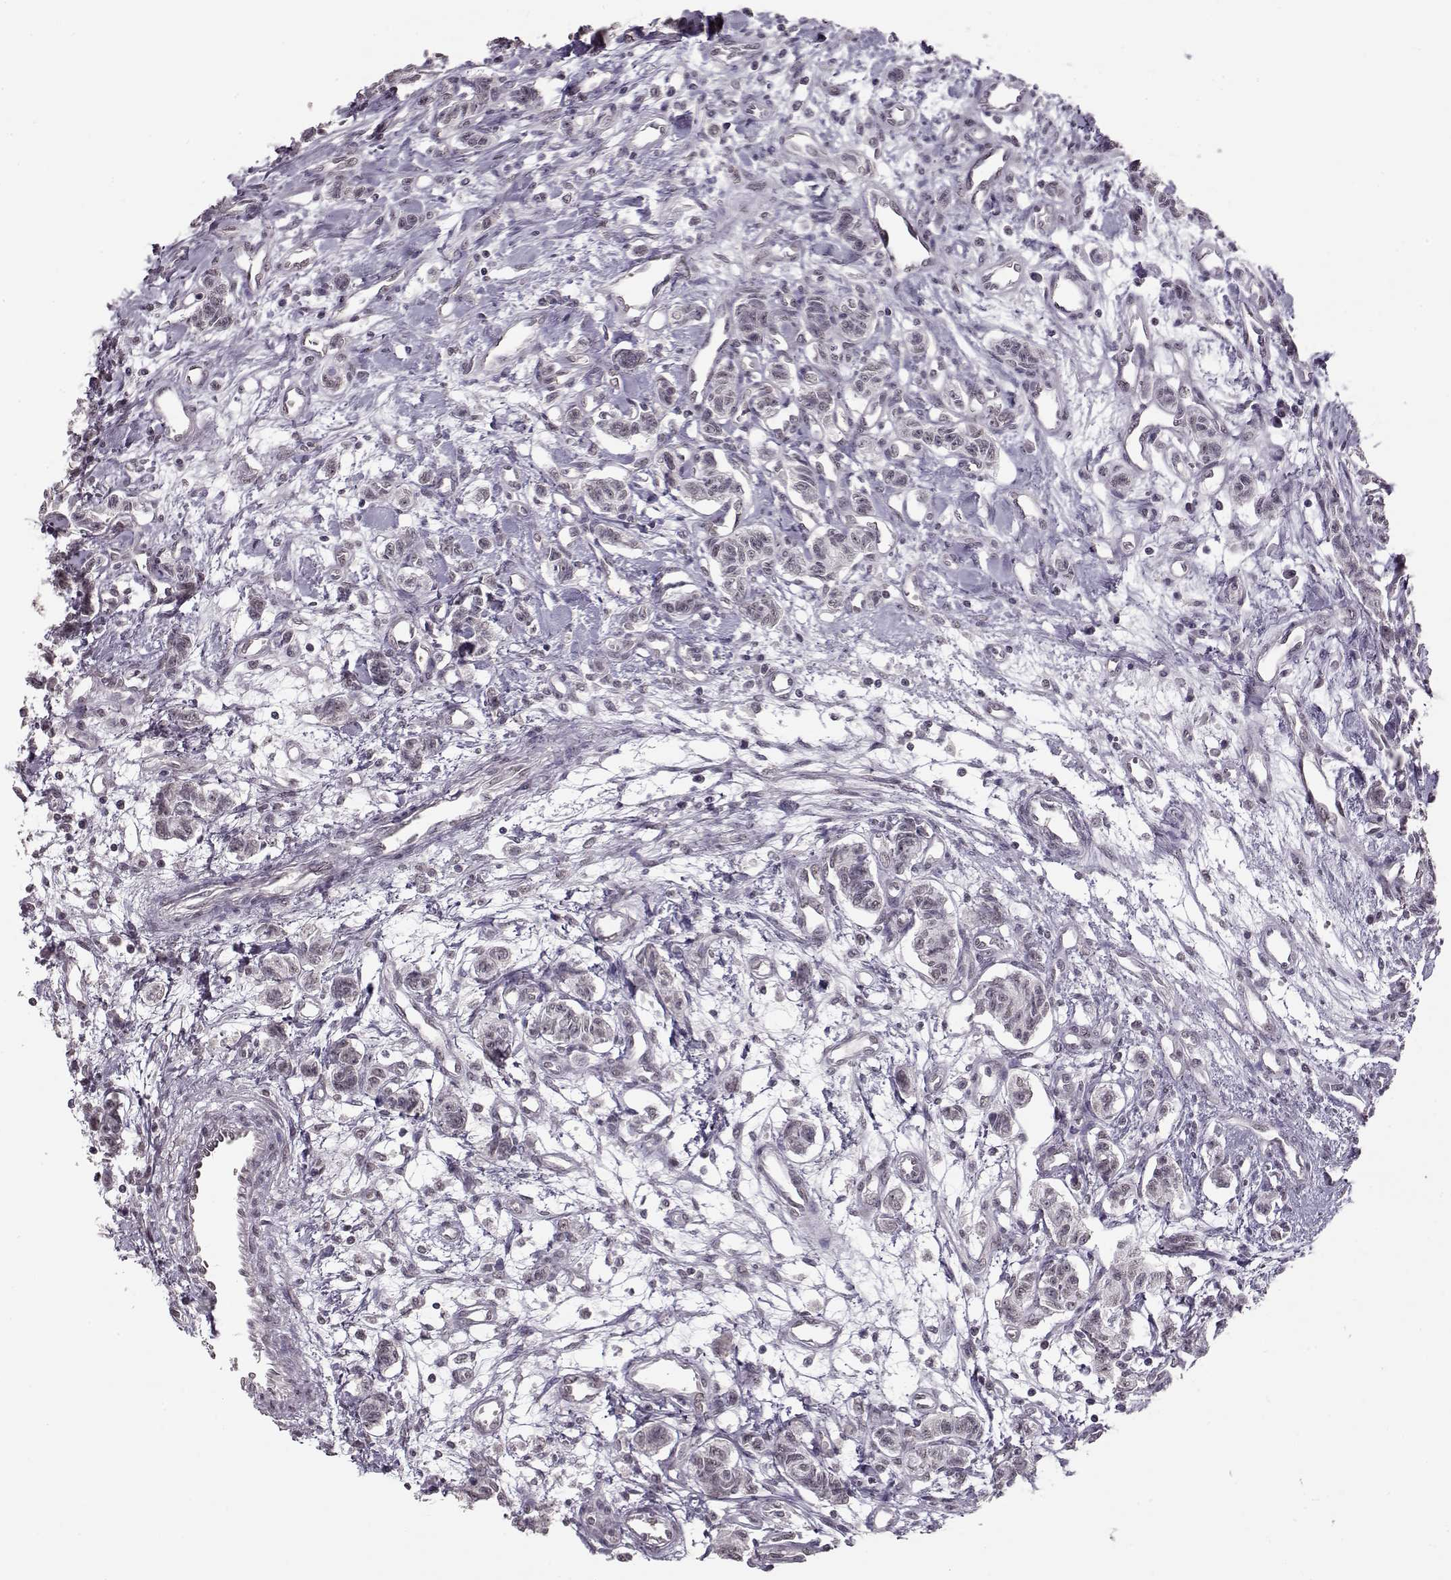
{"staining": {"intensity": "negative", "quantity": "none", "location": "none"}, "tissue": "carcinoid", "cell_type": "Tumor cells", "image_type": "cancer", "snomed": [{"axis": "morphology", "description": "Carcinoid, malignant, NOS"}, {"axis": "topography", "description": "Kidney"}], "caption": "Carcinoid was stained to show a protein in brown. There is no significant staining in tumor cells.", "gene": "PCP4", "patient": {"sex": "female", "age": 41}}